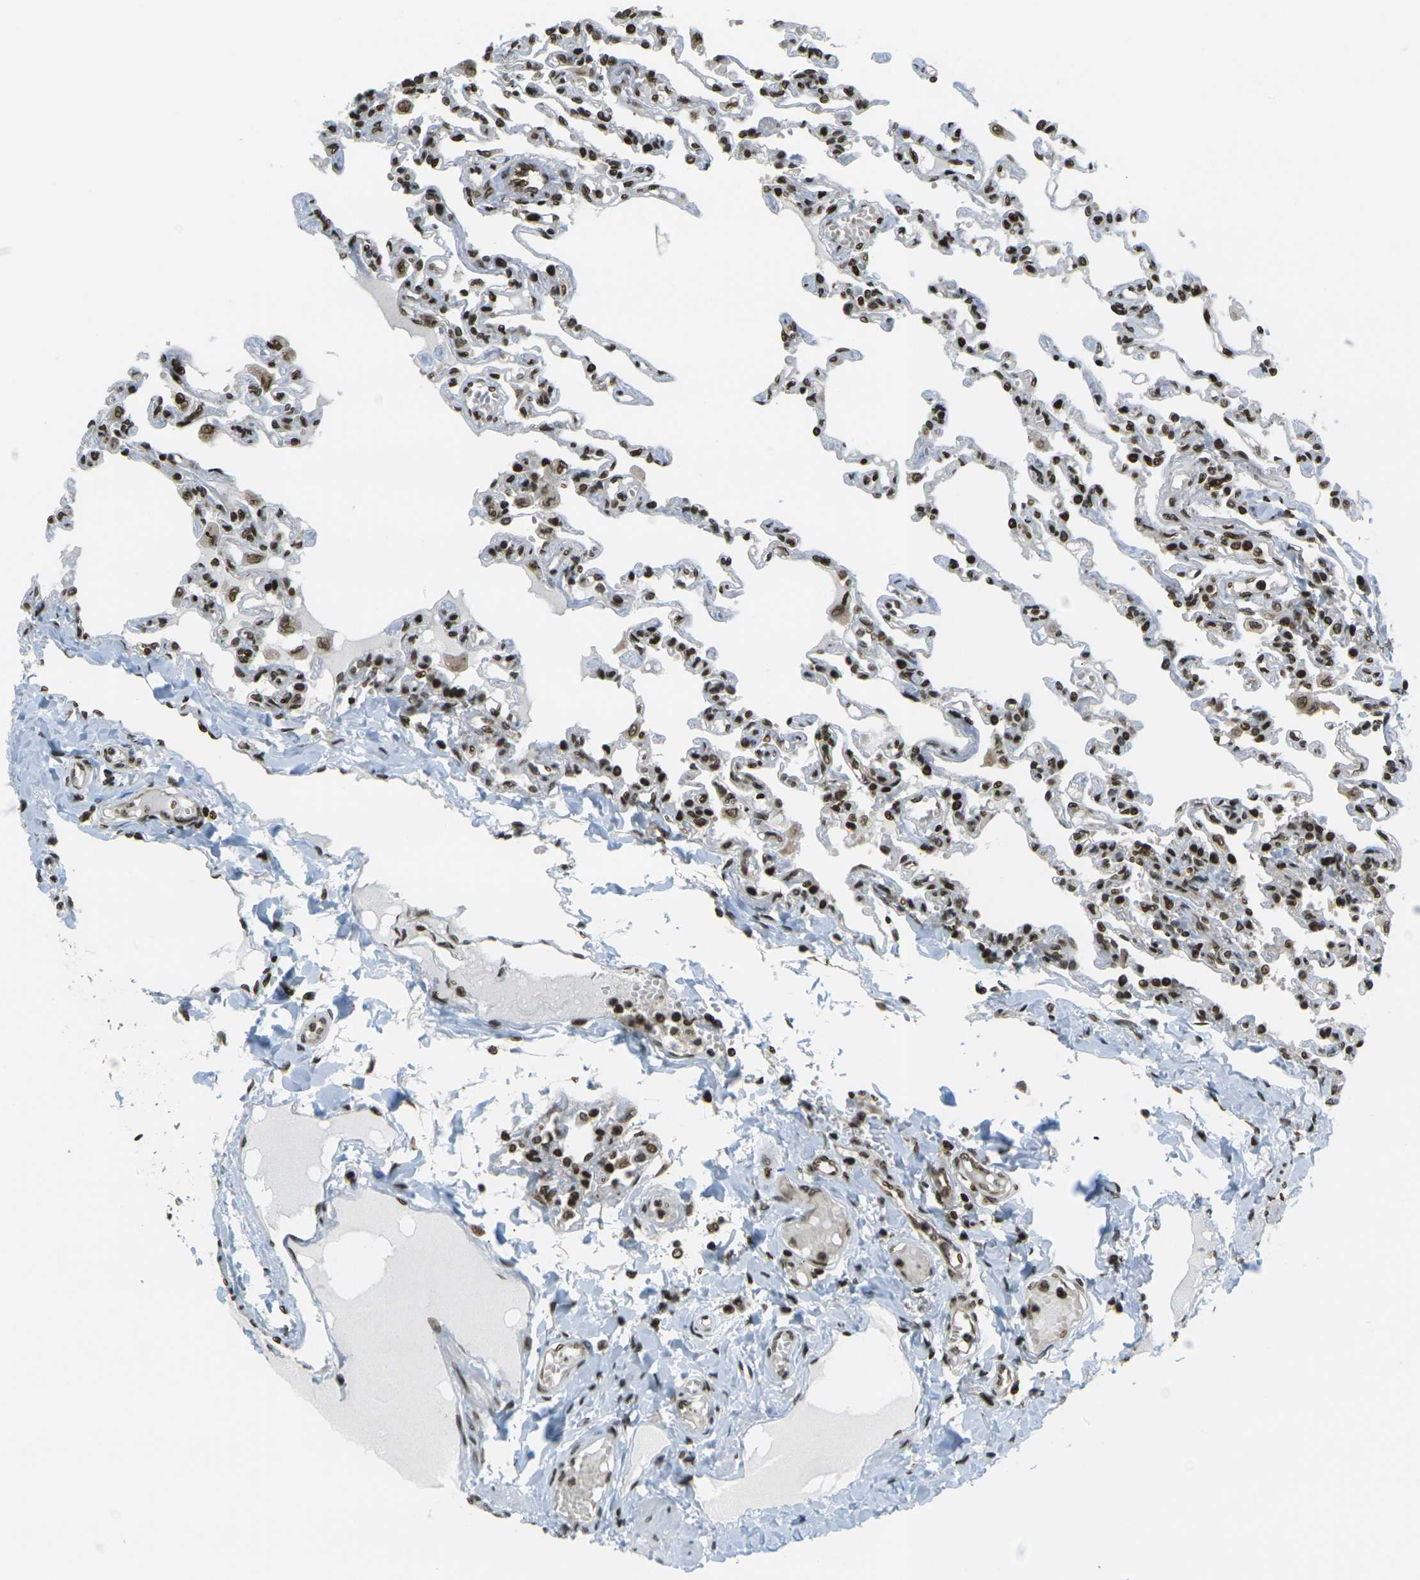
{"staining": {"intensity": "strong", "quantity": ">75%", "location": "nuclear"}, "tissue": "lung", "cell_type": "Alveolar cells", "image_type": "normal", "snomed": [{"axis": "morphology", "description": "Normal tissue, NOS"}, {"axis": "topography", "description": "Lung"}], "caption": "IHC staining of unremarkable lung, which displays high levels of strong nuclear positivity in about >75% of alveolar cells indicating strong nuclear protein staining. The staining was performed using DAB (3,3'-diaminobenzidine) (brown) for protein detection and nuclei were counterstained in hematoxylin (blue).", "gene": "RUVBL2", "patient": {"sex": "male", "age": 21}}